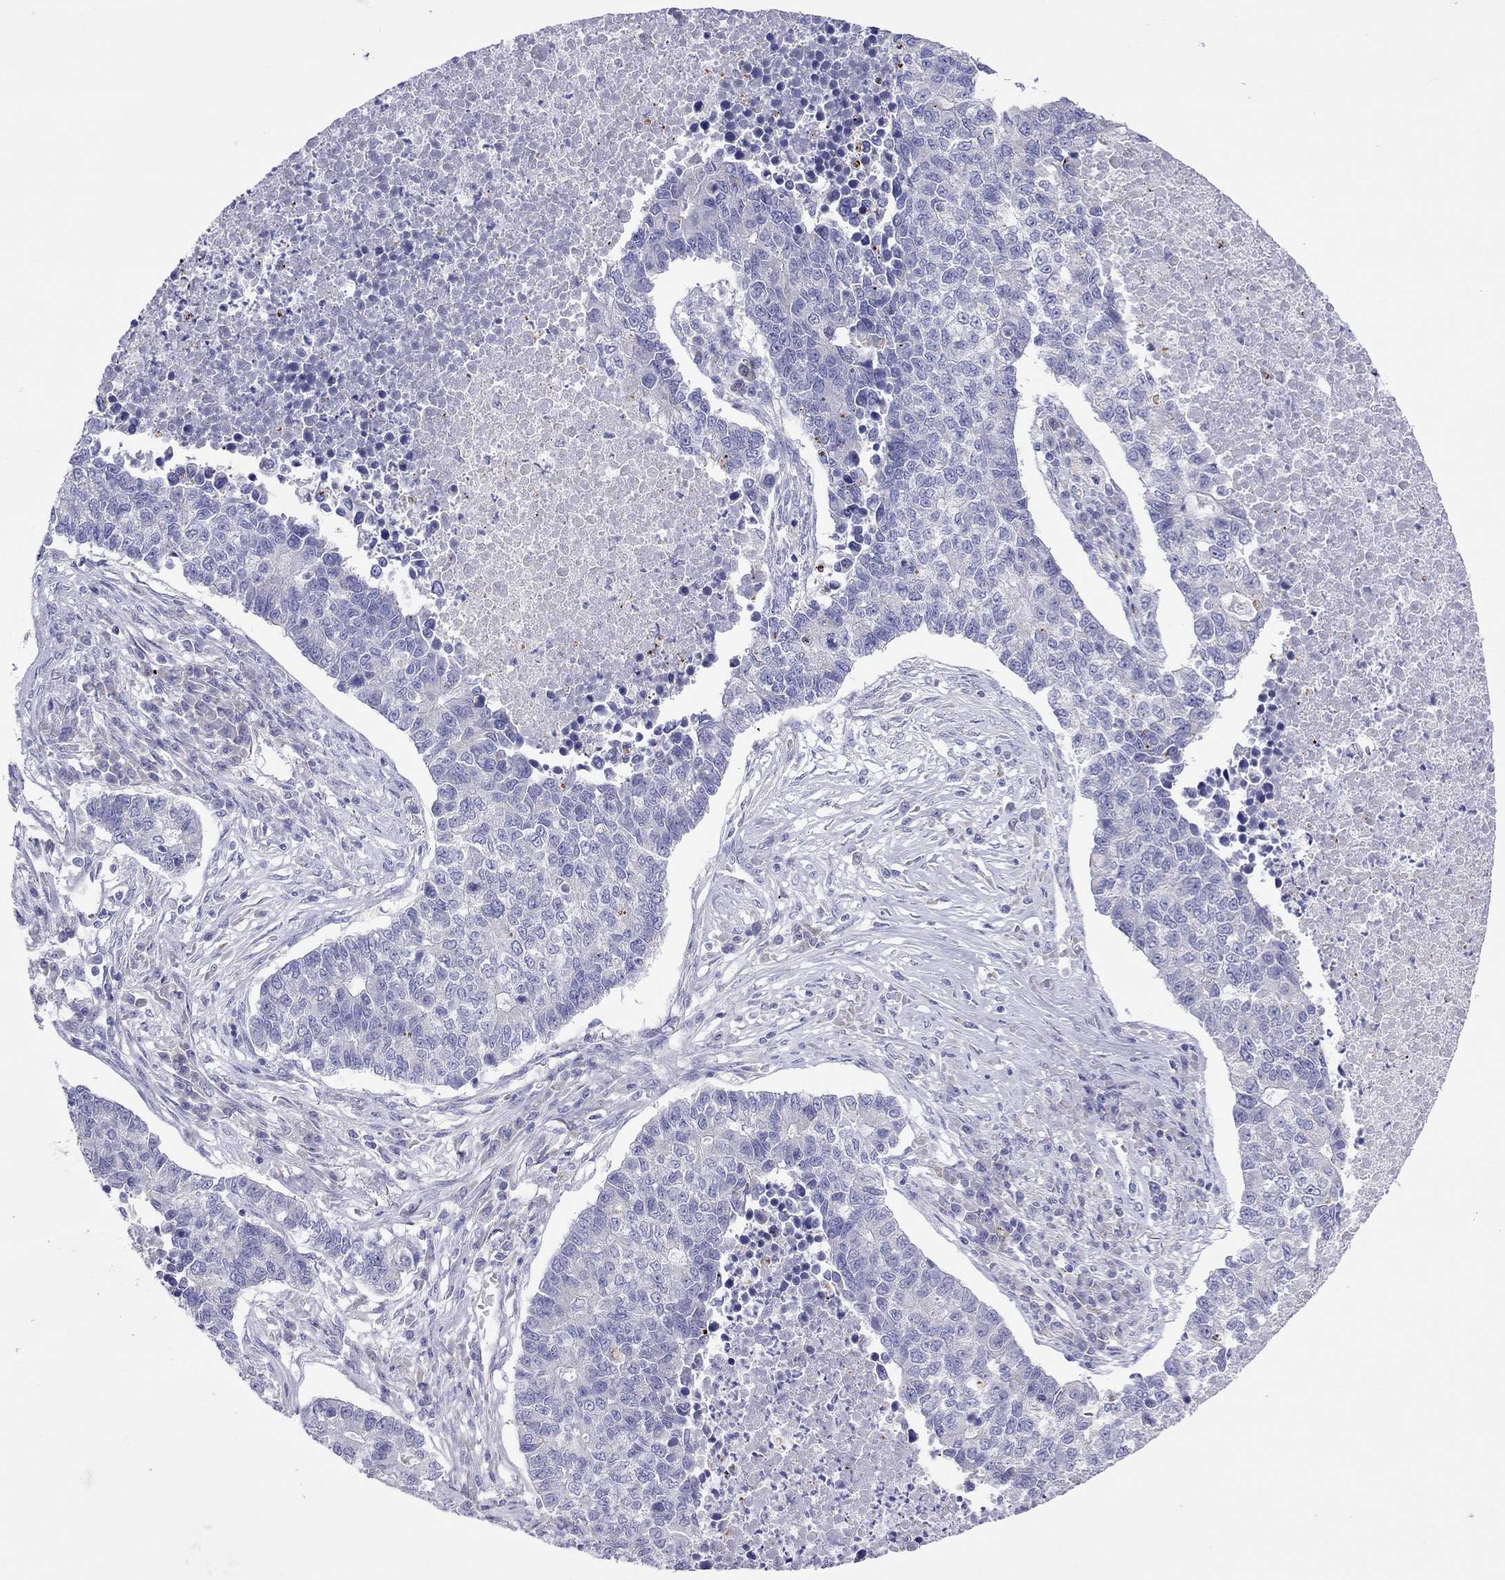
{"staining": {"intensity": "negative", "quantity": "none", "location": "none"}, "tissue": "lung cancer", "cell_type": "Tumor cells", "image_type": "cancer", "snomed": [{"axis": "morphology", "description": "Adenocarcinoma, NOS"}, {"axis": "topography", "description": "Lung"}], "caption": "Lung cancer was stained to show a protein in brown. There is no significant positivity in tumor cells. (Brightfield microscopy of DAB (3,3'-diaminobenzidine) IHC at high magnification).", "gene": "COL9A1", "patient": {"sex": "male", "age": 57}}